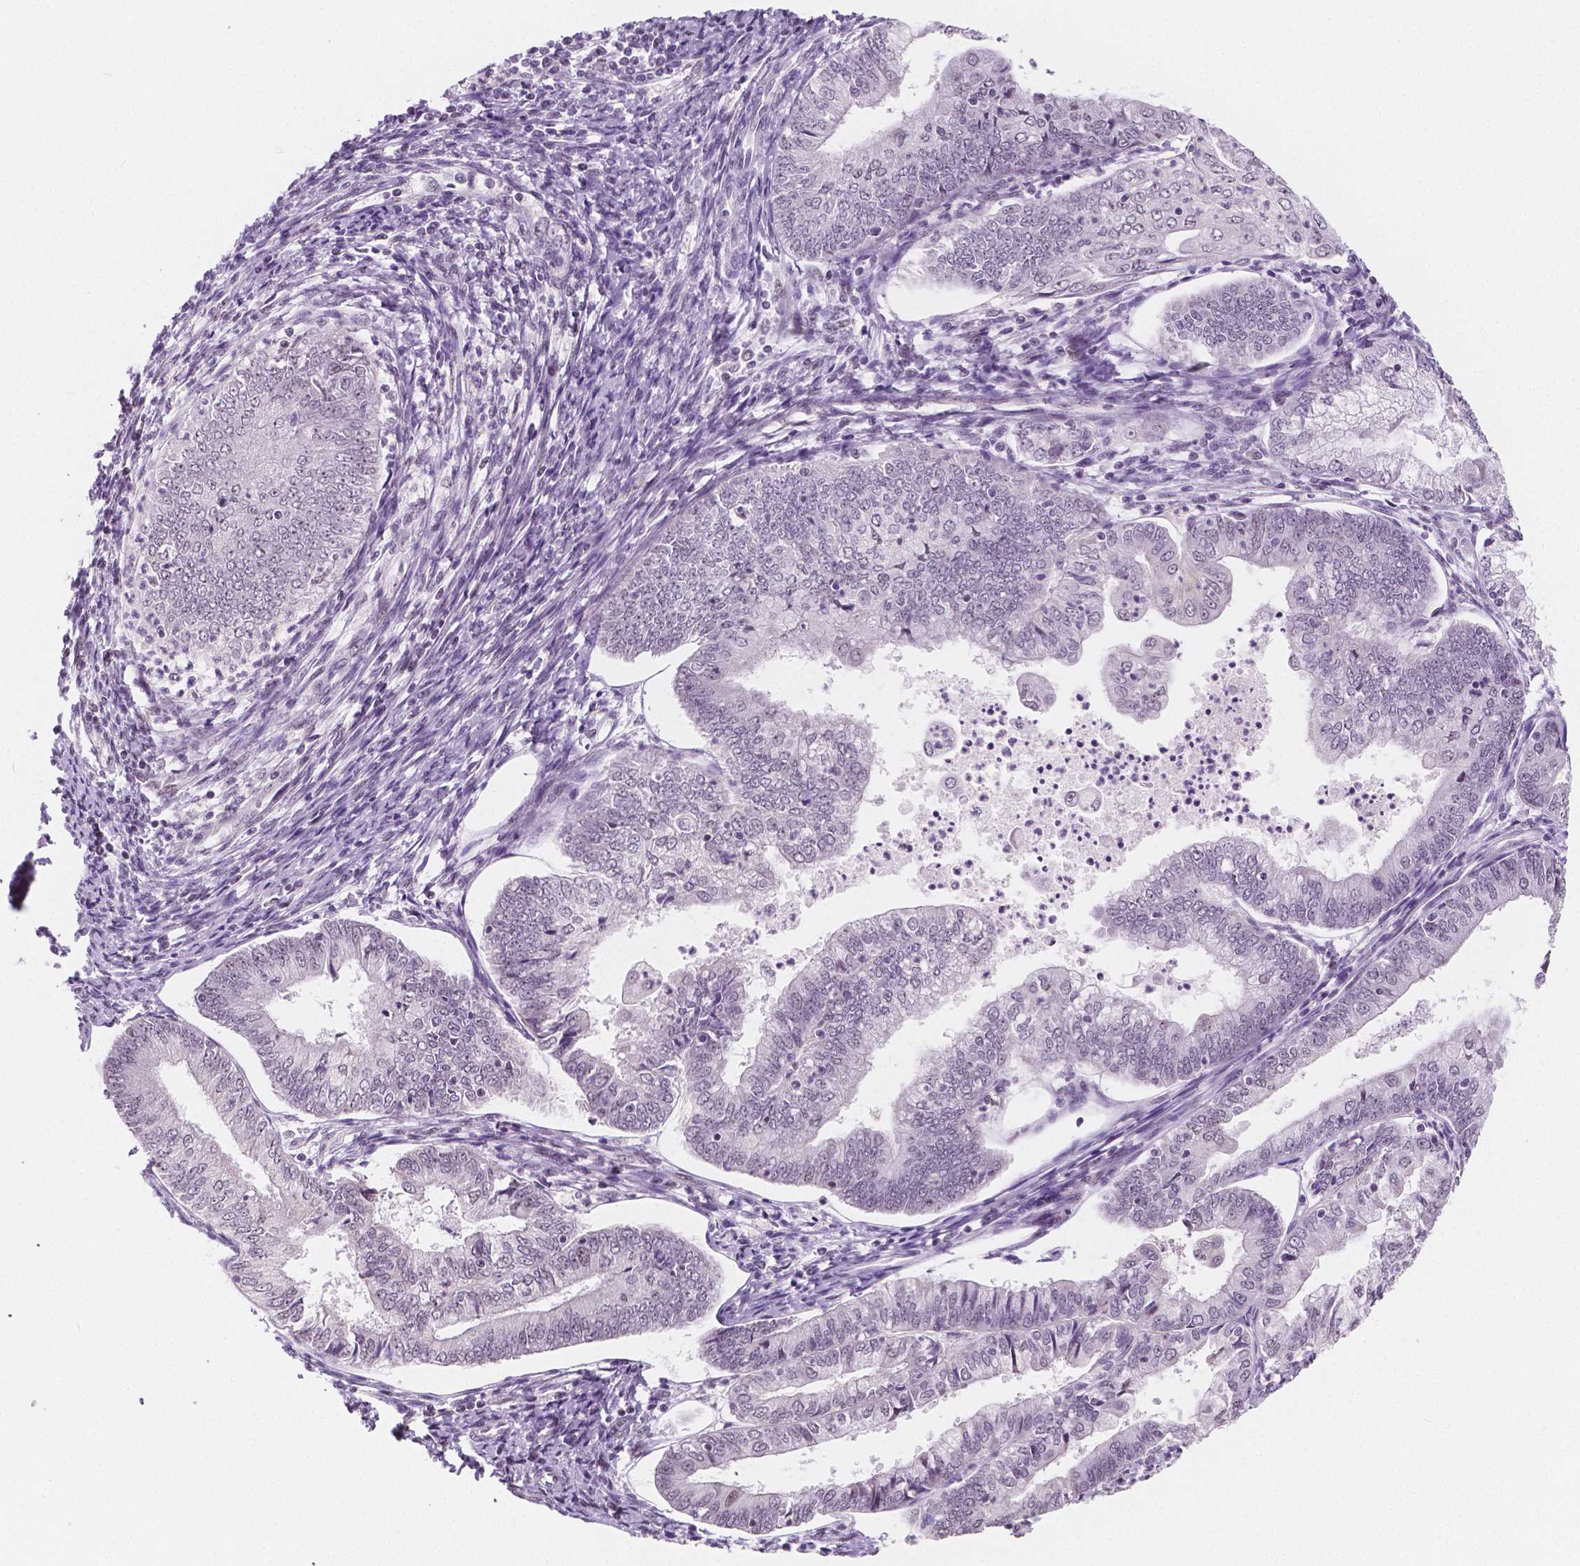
{"staining": {"intensity": "negative", "quantity": "none", "location": "none"}, "tissue": "endometrial cancer", "cell_type": "Tumor cells", "image_type": "cancer", "snomed": [{"axis": "morphology", "description": "Adenocarcinoma, NOS"}, {"axis": "topography", "description": "Endometrium"}], "caption": "This is an immunohistochemistry micrograph of endometrial adenocarcinoma. There is no expression in tumor cells.", "gene": "NOLC1", "patient": {"sex": "female", "age": 55}}